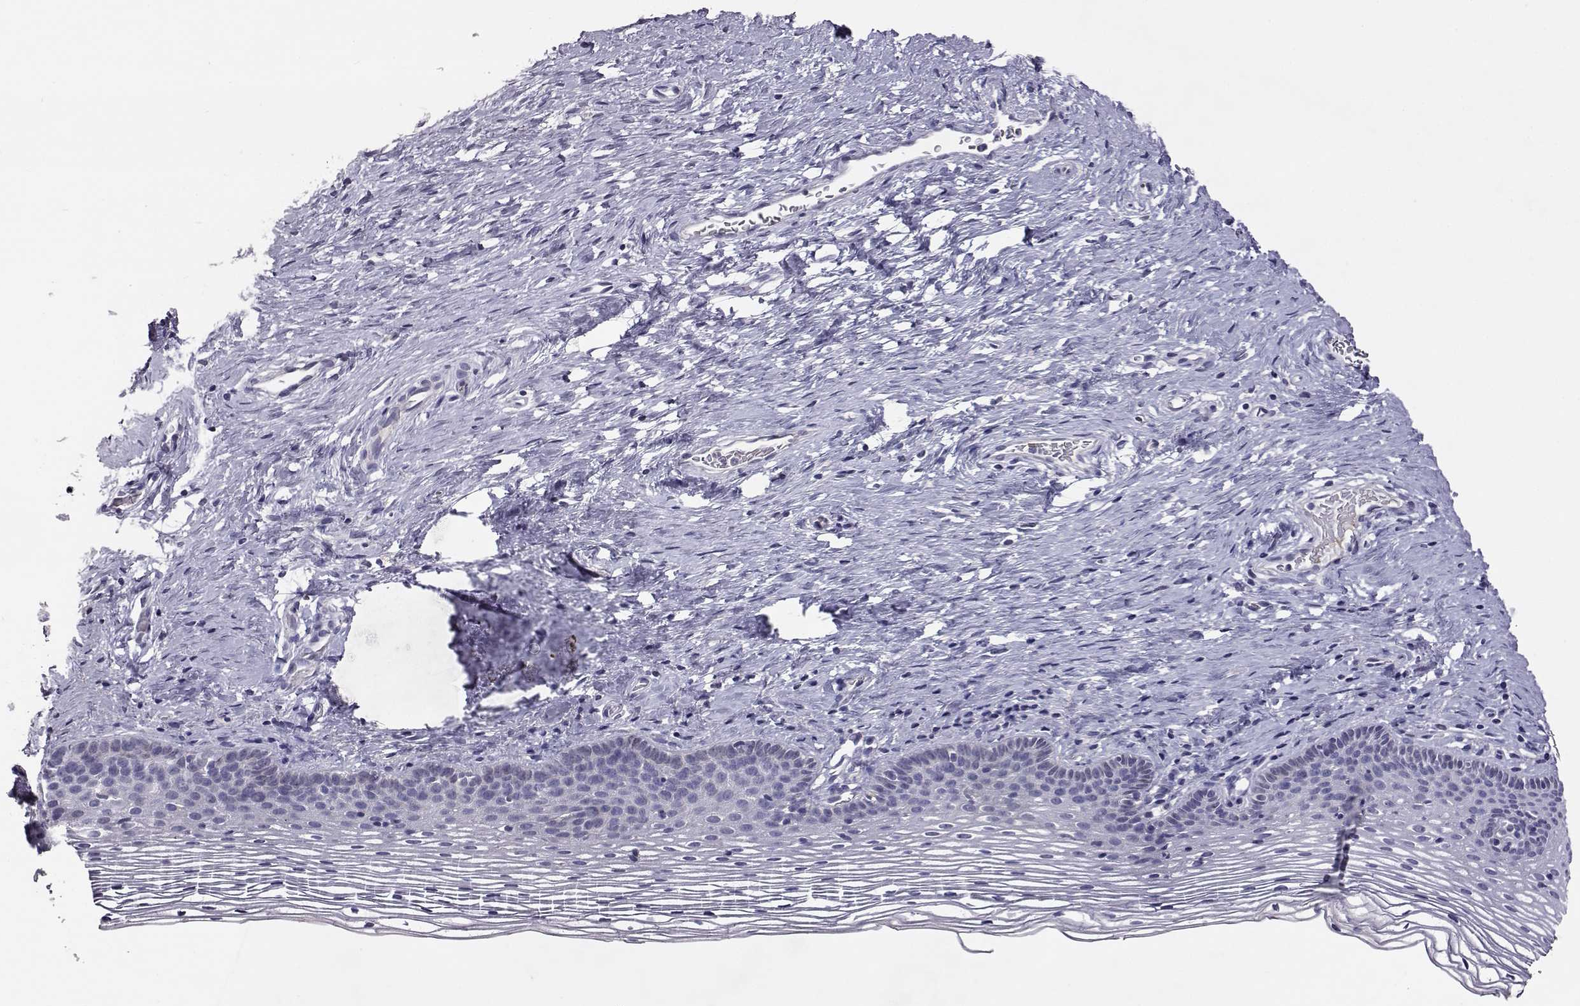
{"staining": {"intensity": "negative", "quantity": "none", "location": "none"}, "tissue": "cervix", "cell_type": "Glandular cells", "image_type": "normal", "snomed": [{"axis": "morphology", "description": "Normal tissue, NOS"}, {"axis": "topography", "description": "Cervix"}], "caption": "Immunohistochemical staining of unremarkable human cervix exhibits no significant staining in glandular cells. (DAB (3,3'-diaminobenzidine) immunohistochemistry with hematoxylin counter stain).", "gene": "AKR1B1", "patient": {"sex": "female", "age": 39}}